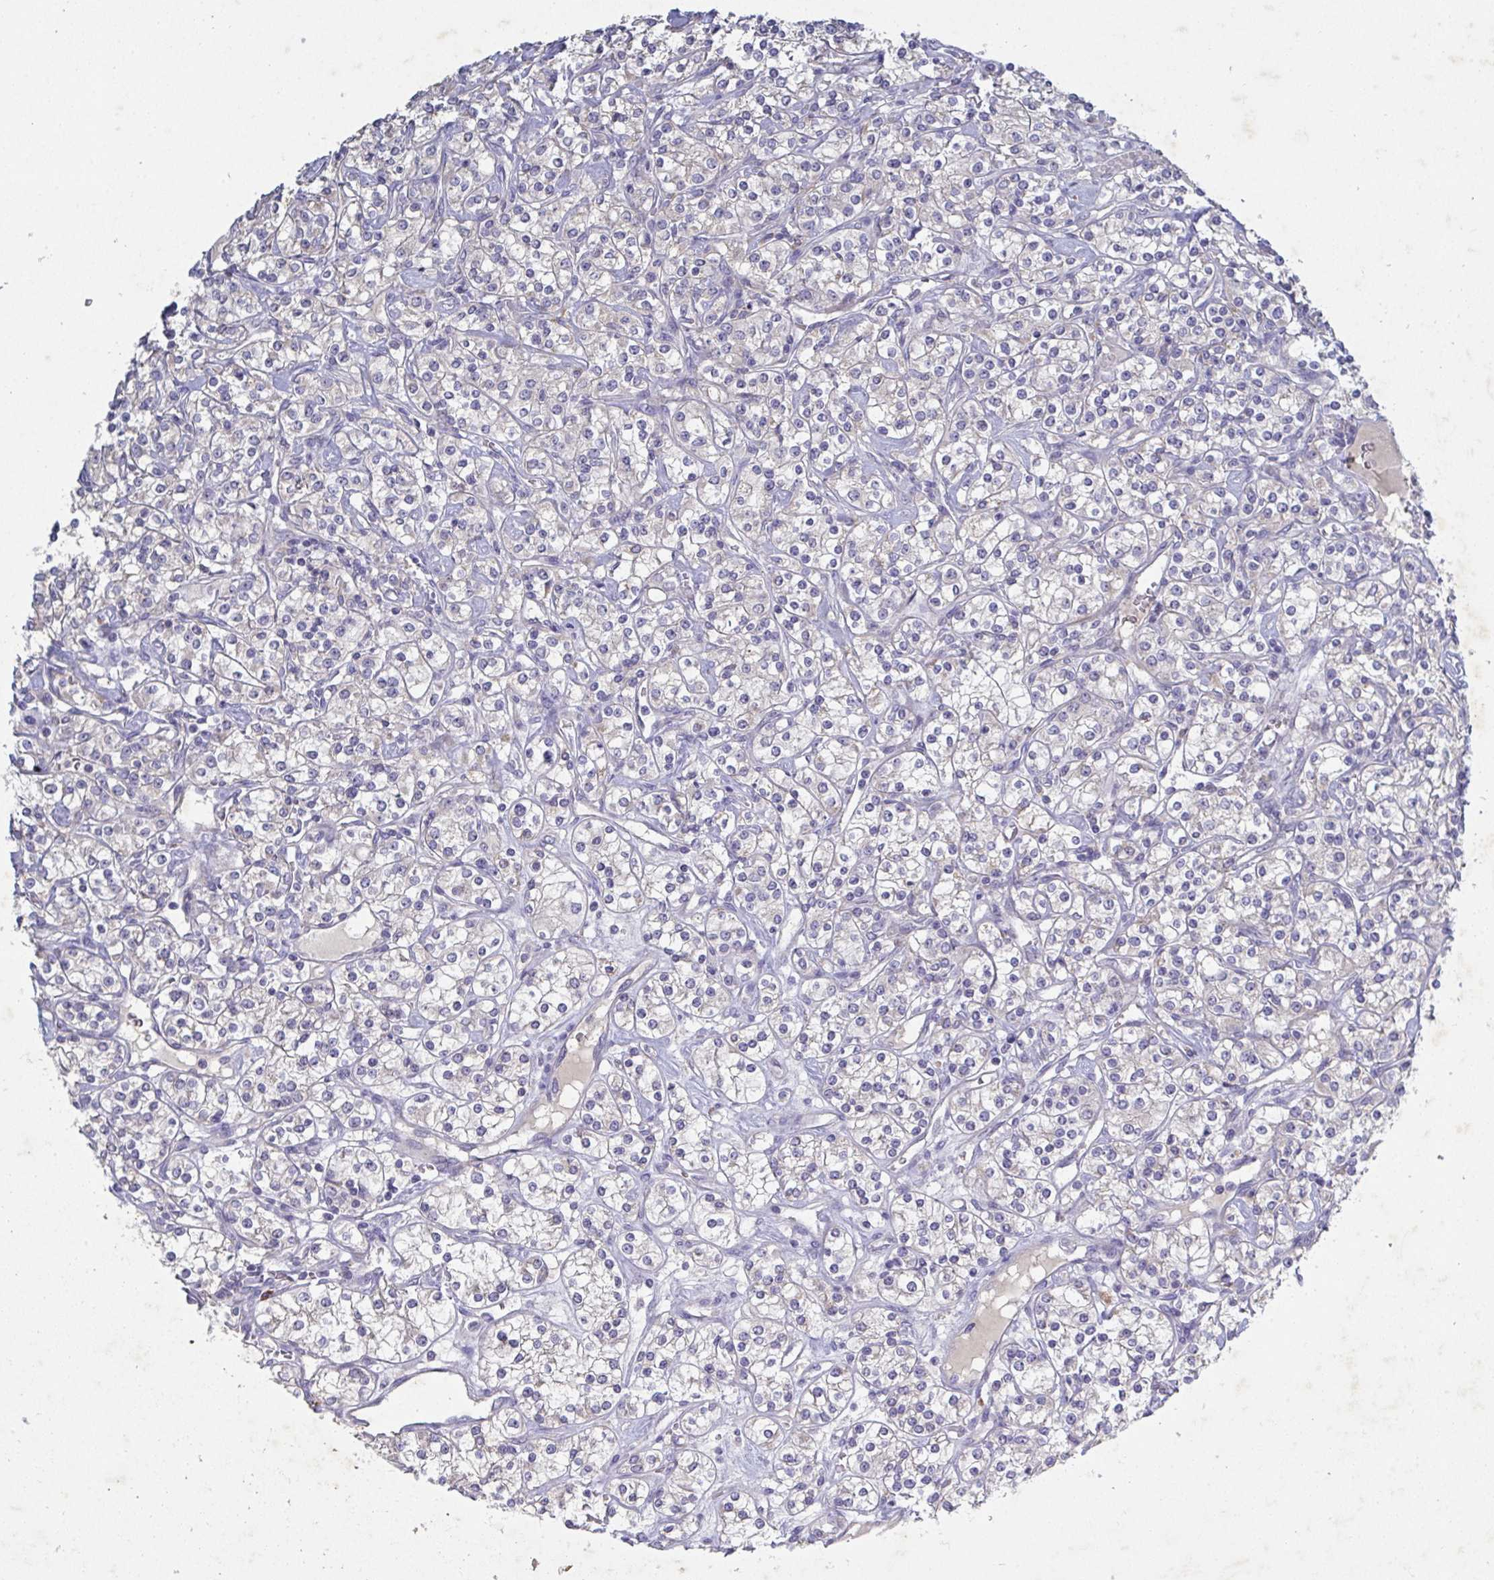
{"staining": {"intensity": "negative", "quantity": "none", "location": "none"}, "tissue": "renal cancer", "cell_type": "Tumor cells", "image_type": "cancer", "snomed": [{"axis": "morphology", "description": "Adenocarcinoma, NOS"}, {"axis": "topography", "description": "Kidney"}], "caption": "Tumor cells are negative for brown protein staining in adenocarcinoma (renal).", "gene": "GALNT13", "patient": {"sex": "male", "age": 77}}